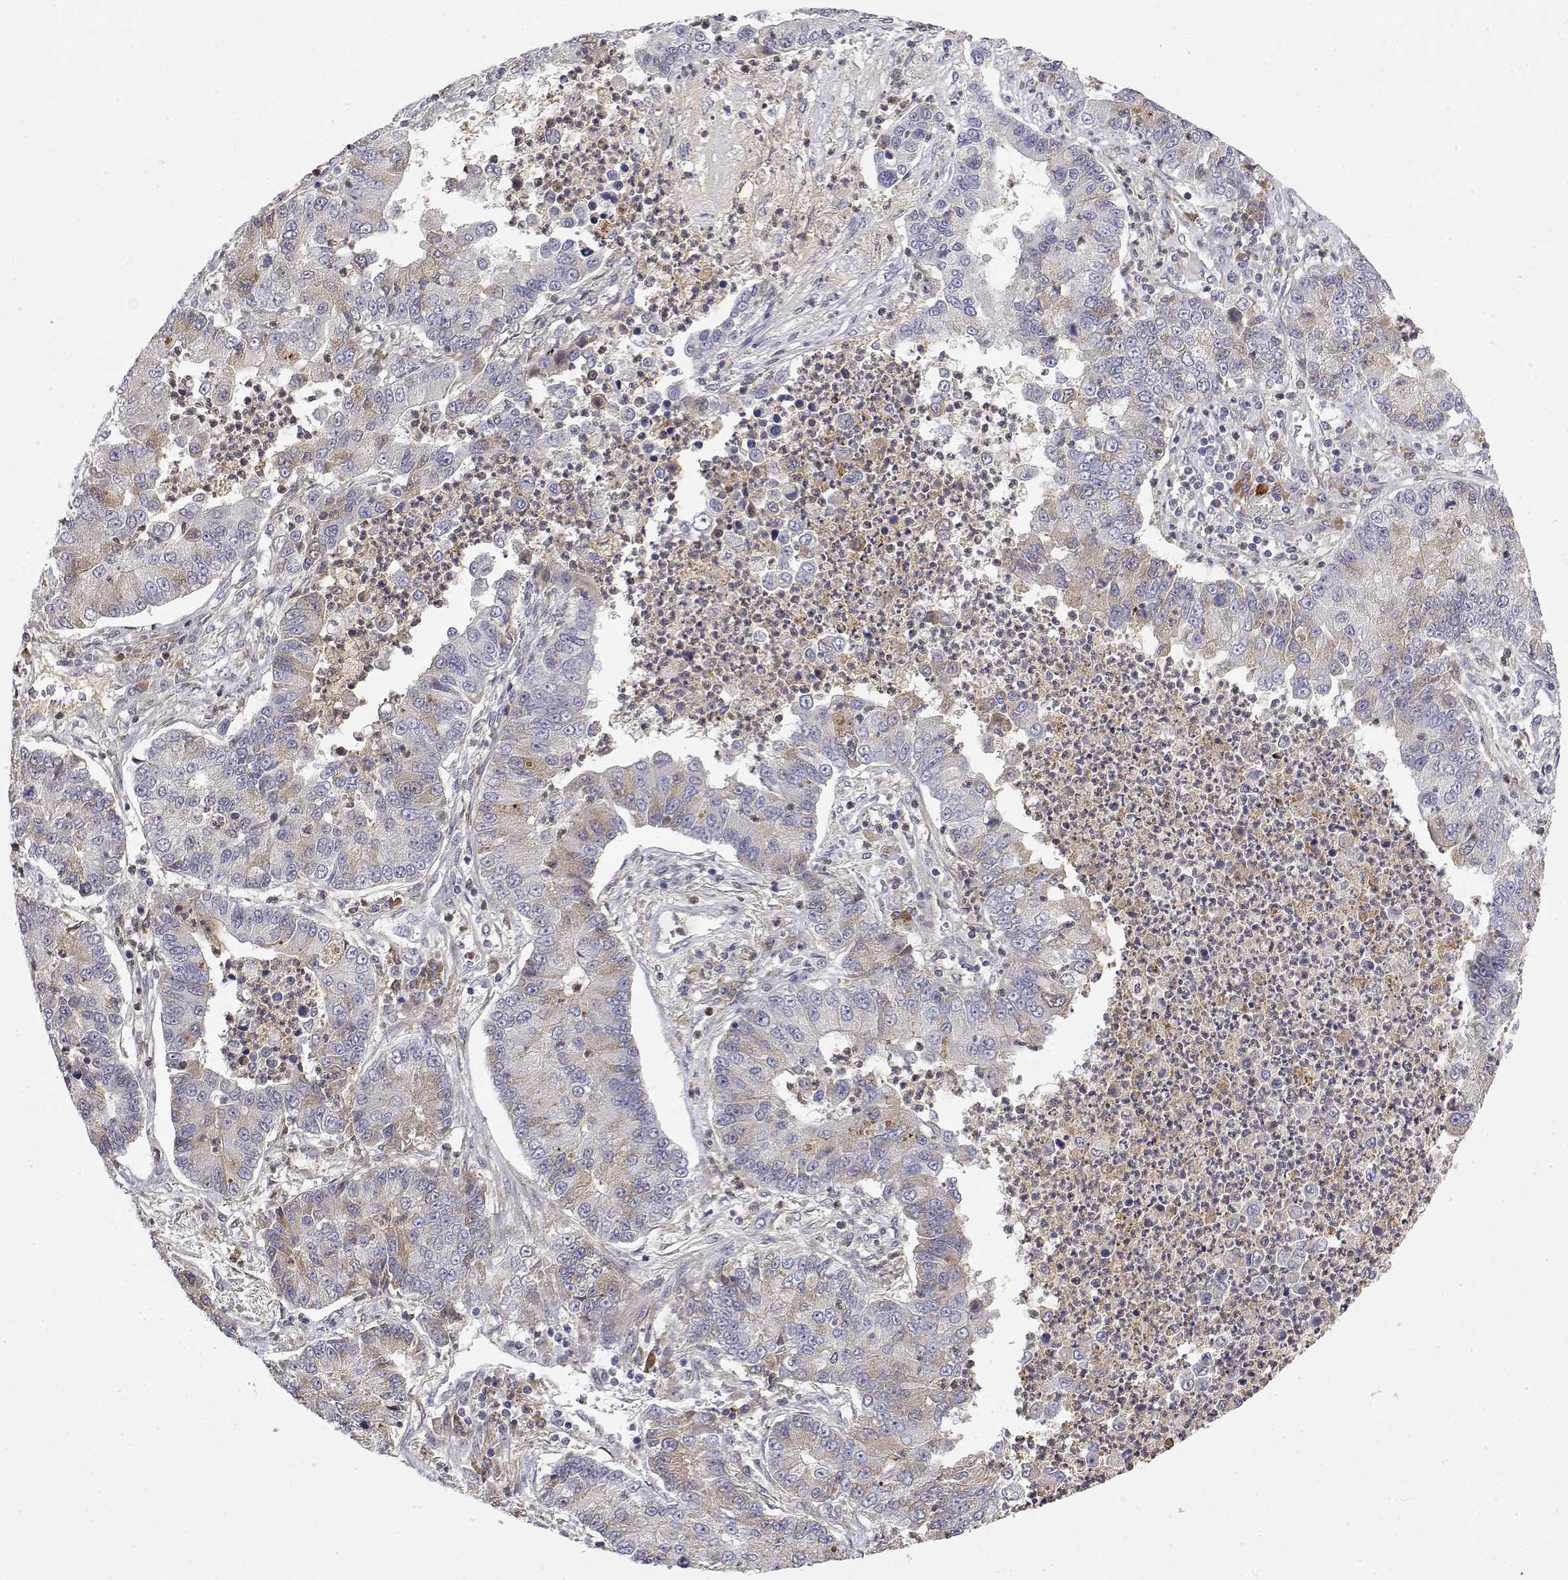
{"staining": {"intensity": "weak", "quantity": "<25%", "location": "cytoplasmic/membranous"}, "tissue": "lung cancer", "cell_type": "Tumor cells", "image_type": "cancer", "snomed": [{"axis": "morphology", "description": "Adenocarcinoma, NOS"}, {"axis": "topography", "description": "Lung"}], "caption": "Immunohistochemistry histopathology image of neoplastic tissue: lung adenocarcinoma stained with DAB (3,3'-diaminobenzidine) reveals no significant protein expression in tumor cells.", "gene": "IGFBP4", "patient": {"sex": "female", "age": 57}}